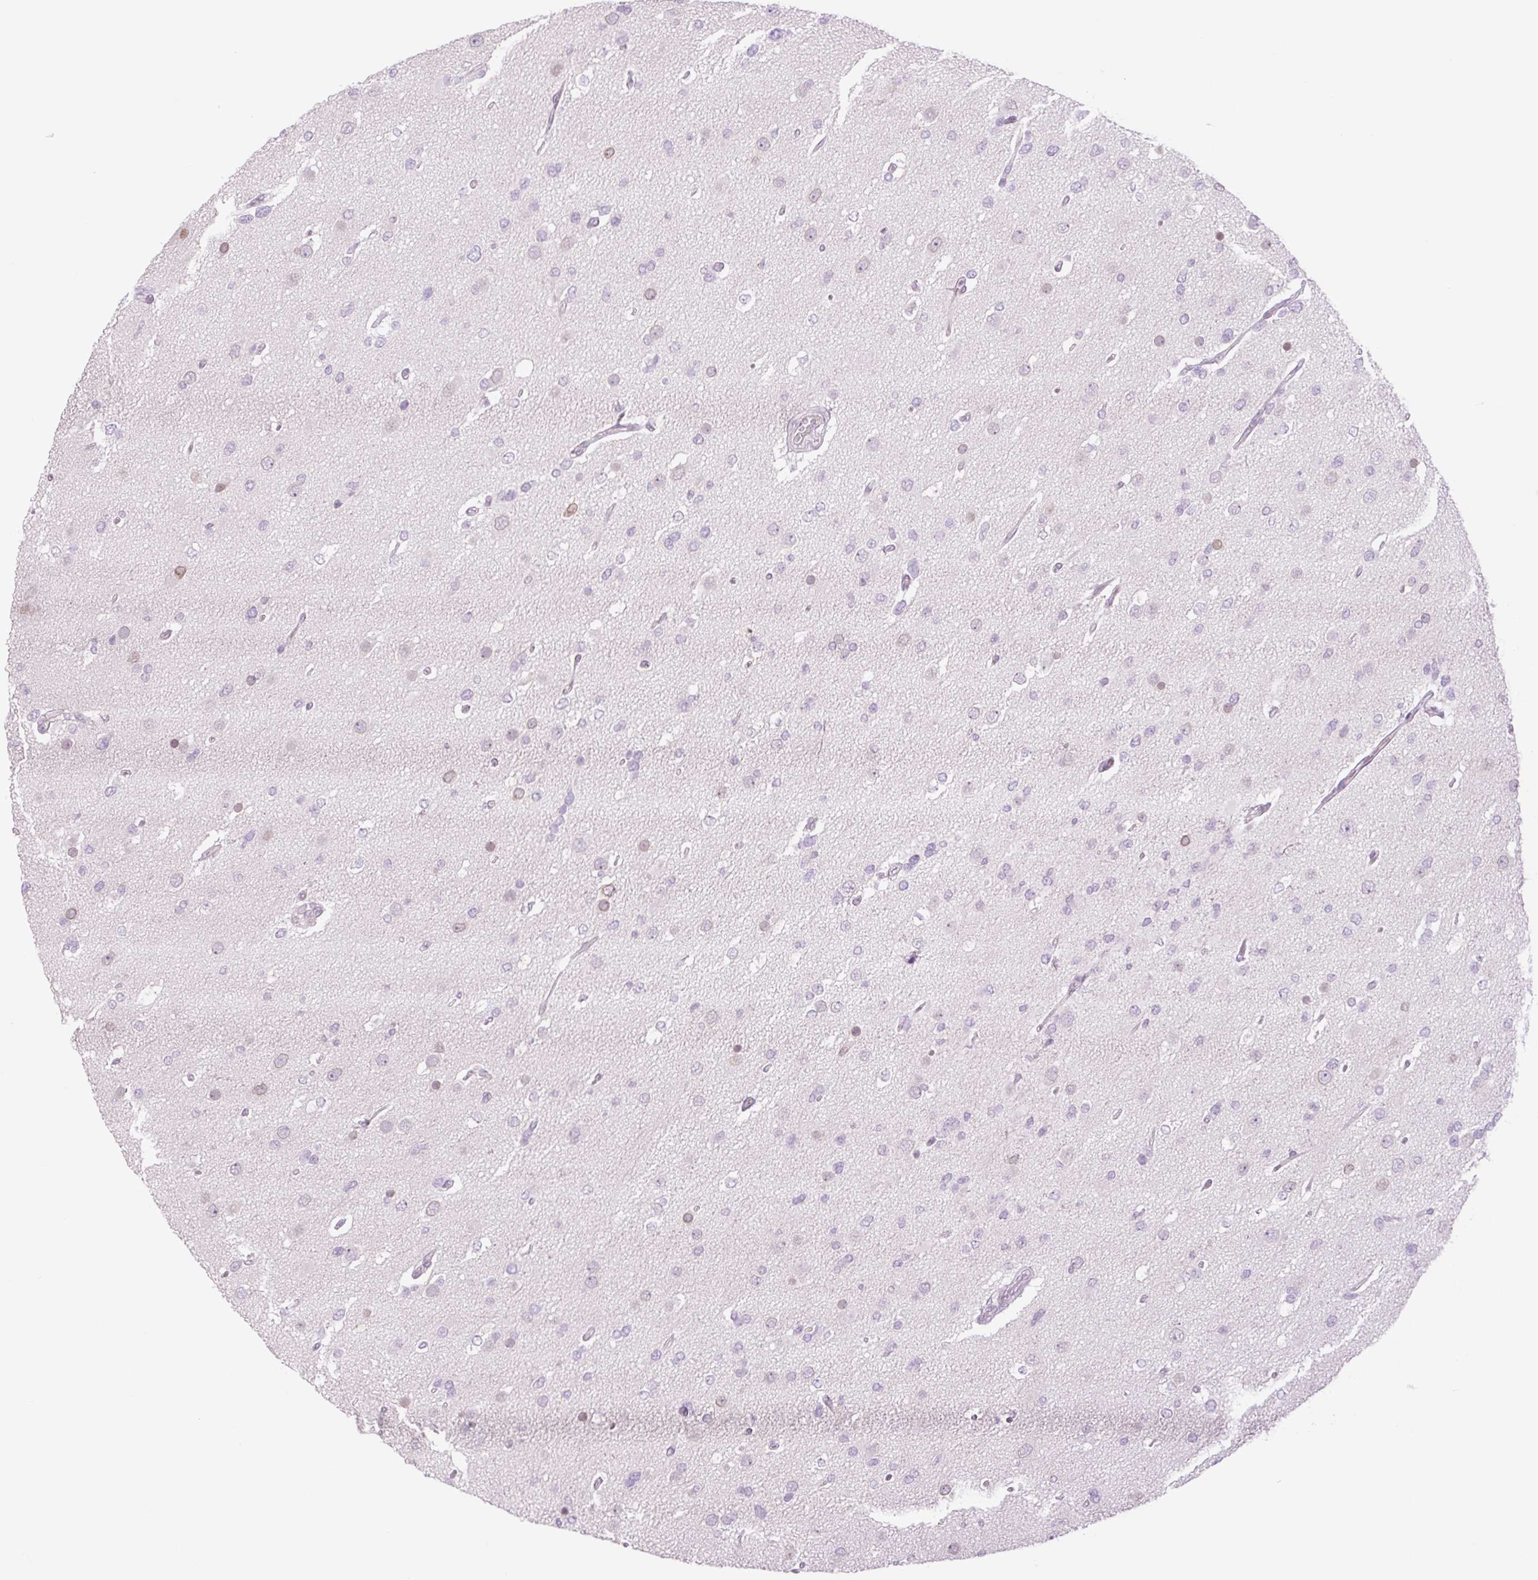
{"staining": {"intensity": "weak", "quantity": "<25%", "location": "nuclear"}, "tissue": "glioma", "cell_type": "Tumor cells", "image_type": "cancer", "snomed": [{"axis": "morphology", "description": "Glioma, malignant, High grade"}, {"axis": "topography", "description": "Brain"}], "caption": "Tumor cells are negative for protein expression in human high-grade glioma (malignant).", "gene": "TBX15", "patient": {"sex": "male", "age": 53}}